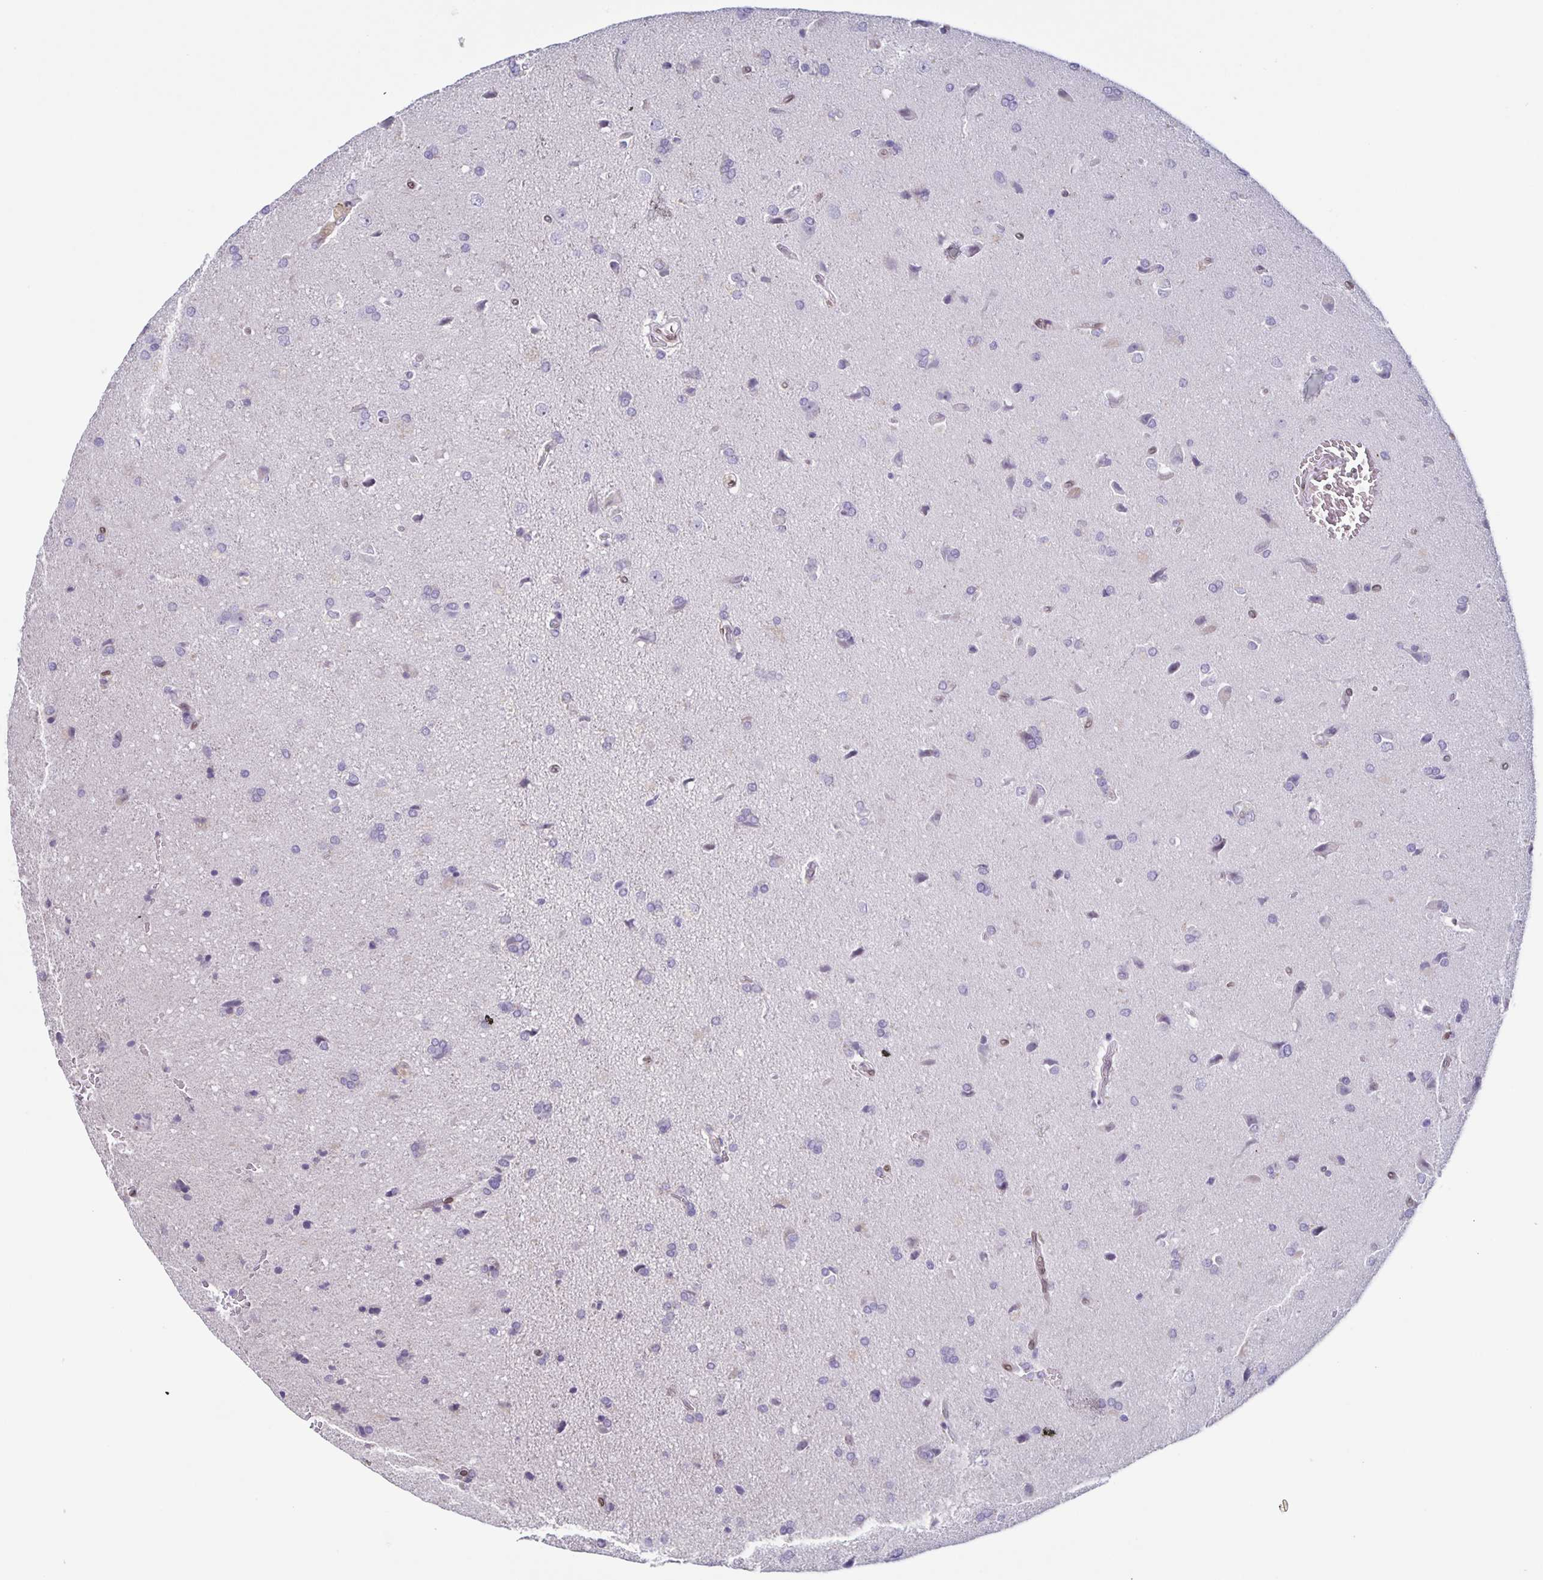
{"staining": {"intensity": "negative", "quantity": "none", "location": "none"}, "tissue": "glioma", "cell_type": "Tumor cells", "image_type": "cancer", "snomed": [{"axis": "morphology", "description": "Glioma, malignant, High grade"}, {"axis": "topography", "description": "Brain"}], "caption": "Photomicrograph shows no significant protein expression in tumor cells of malignant glioma (high-grade).", "gene": "SYNE2", "patient": {"sex": "male", "age": 68}}